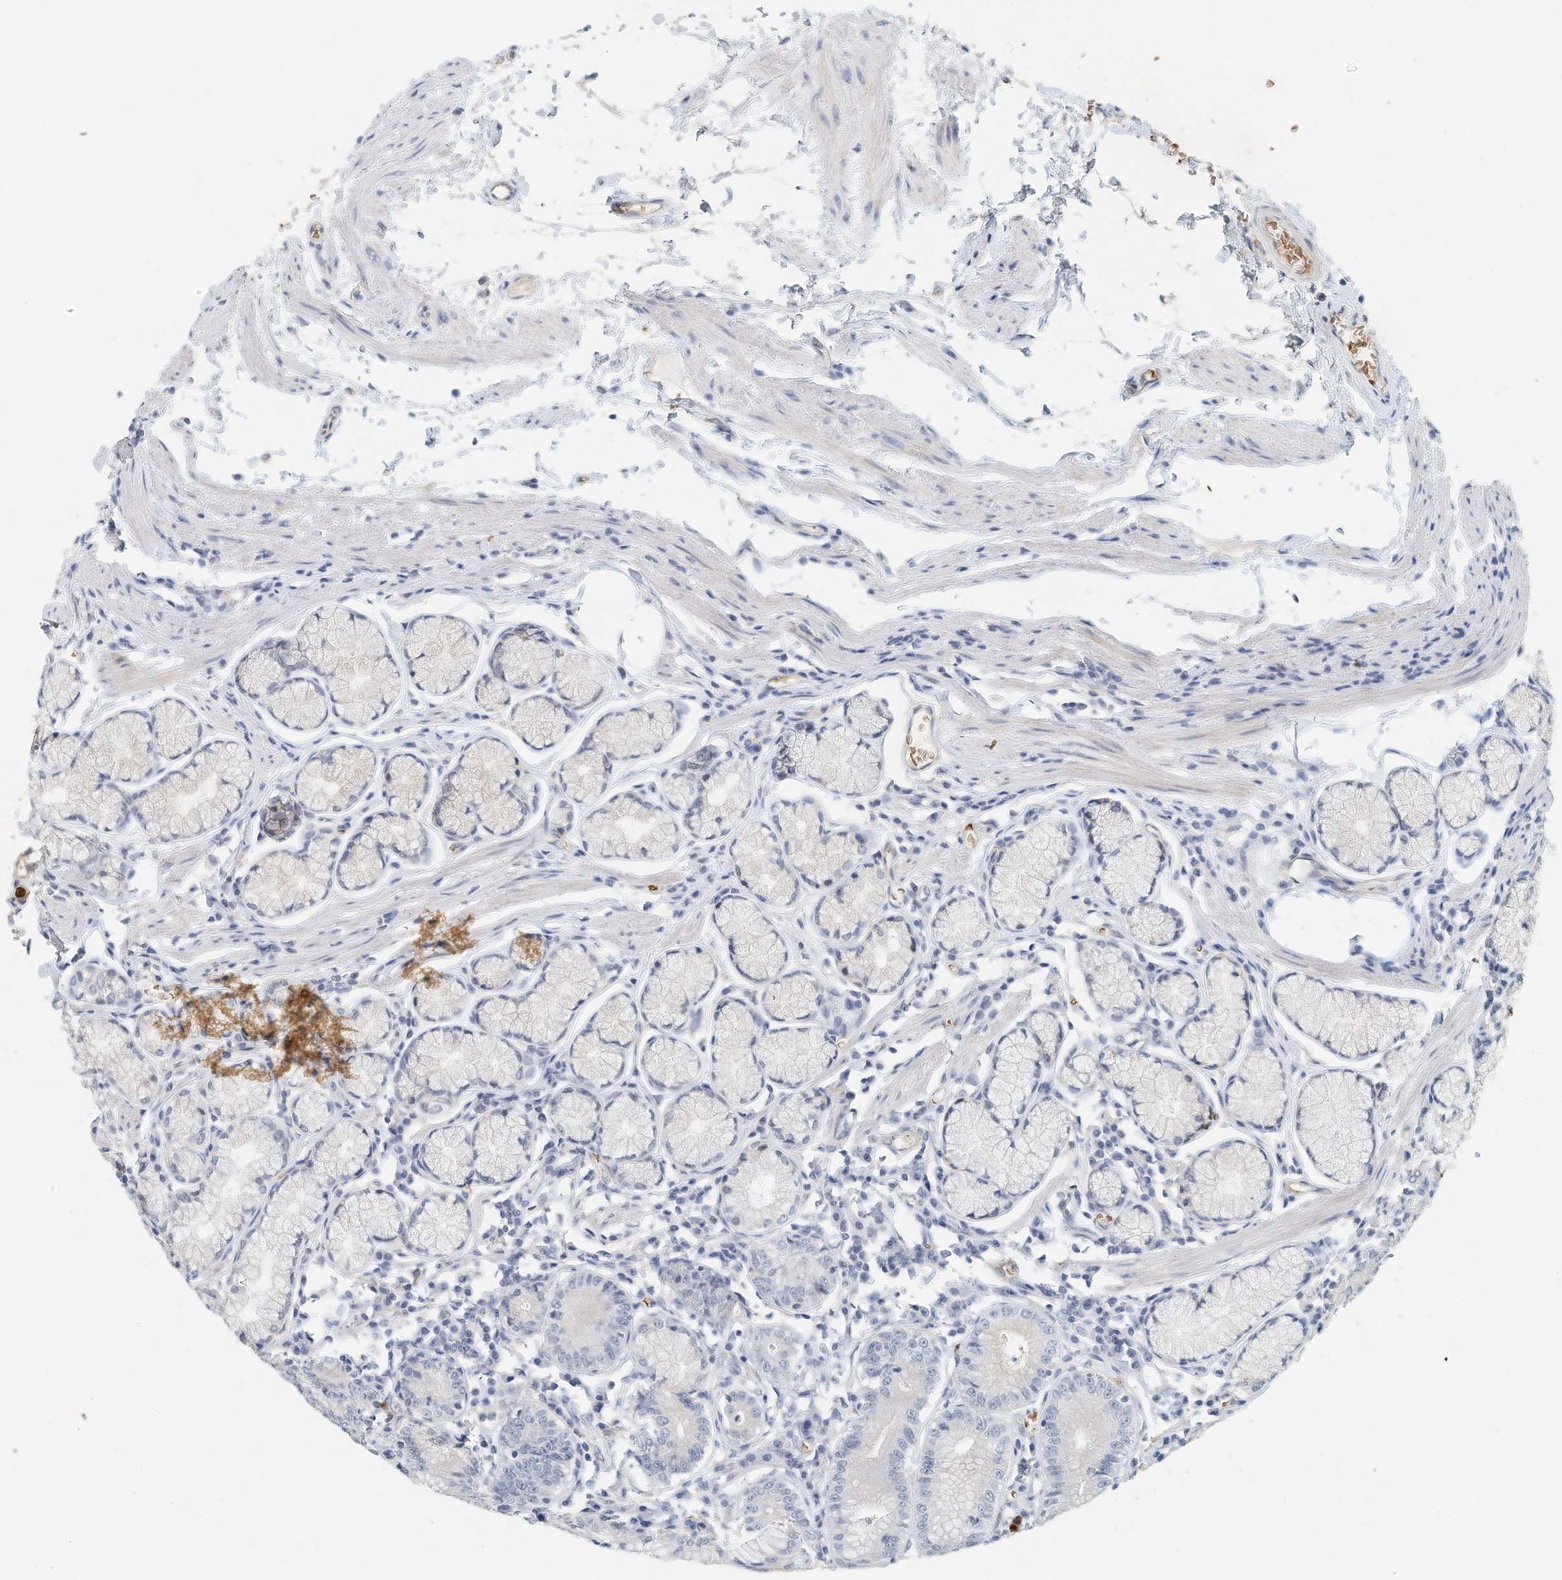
{"staining": {"intensity": "negative", "quantity": "none", "location": "none"}, "tissue": "stomach", "cell_type": "Glandular cells", "image_type": "normal", "snomed": [{"axis": "morphology", "description": "Normal tissue, NOS"}, {"axis": "topography", "description": "Stomach"}], "caption": "An image of stomach stained for a protein exhibits no brown staining in glandular cells. The staining is performed using DAB (3,3'-diaminobenzidine) brown chromogen with nuclei counter-stained in using hematoxylin.", "gene": "RCAN3", "patient": {"sex": "male", "age": 55}}